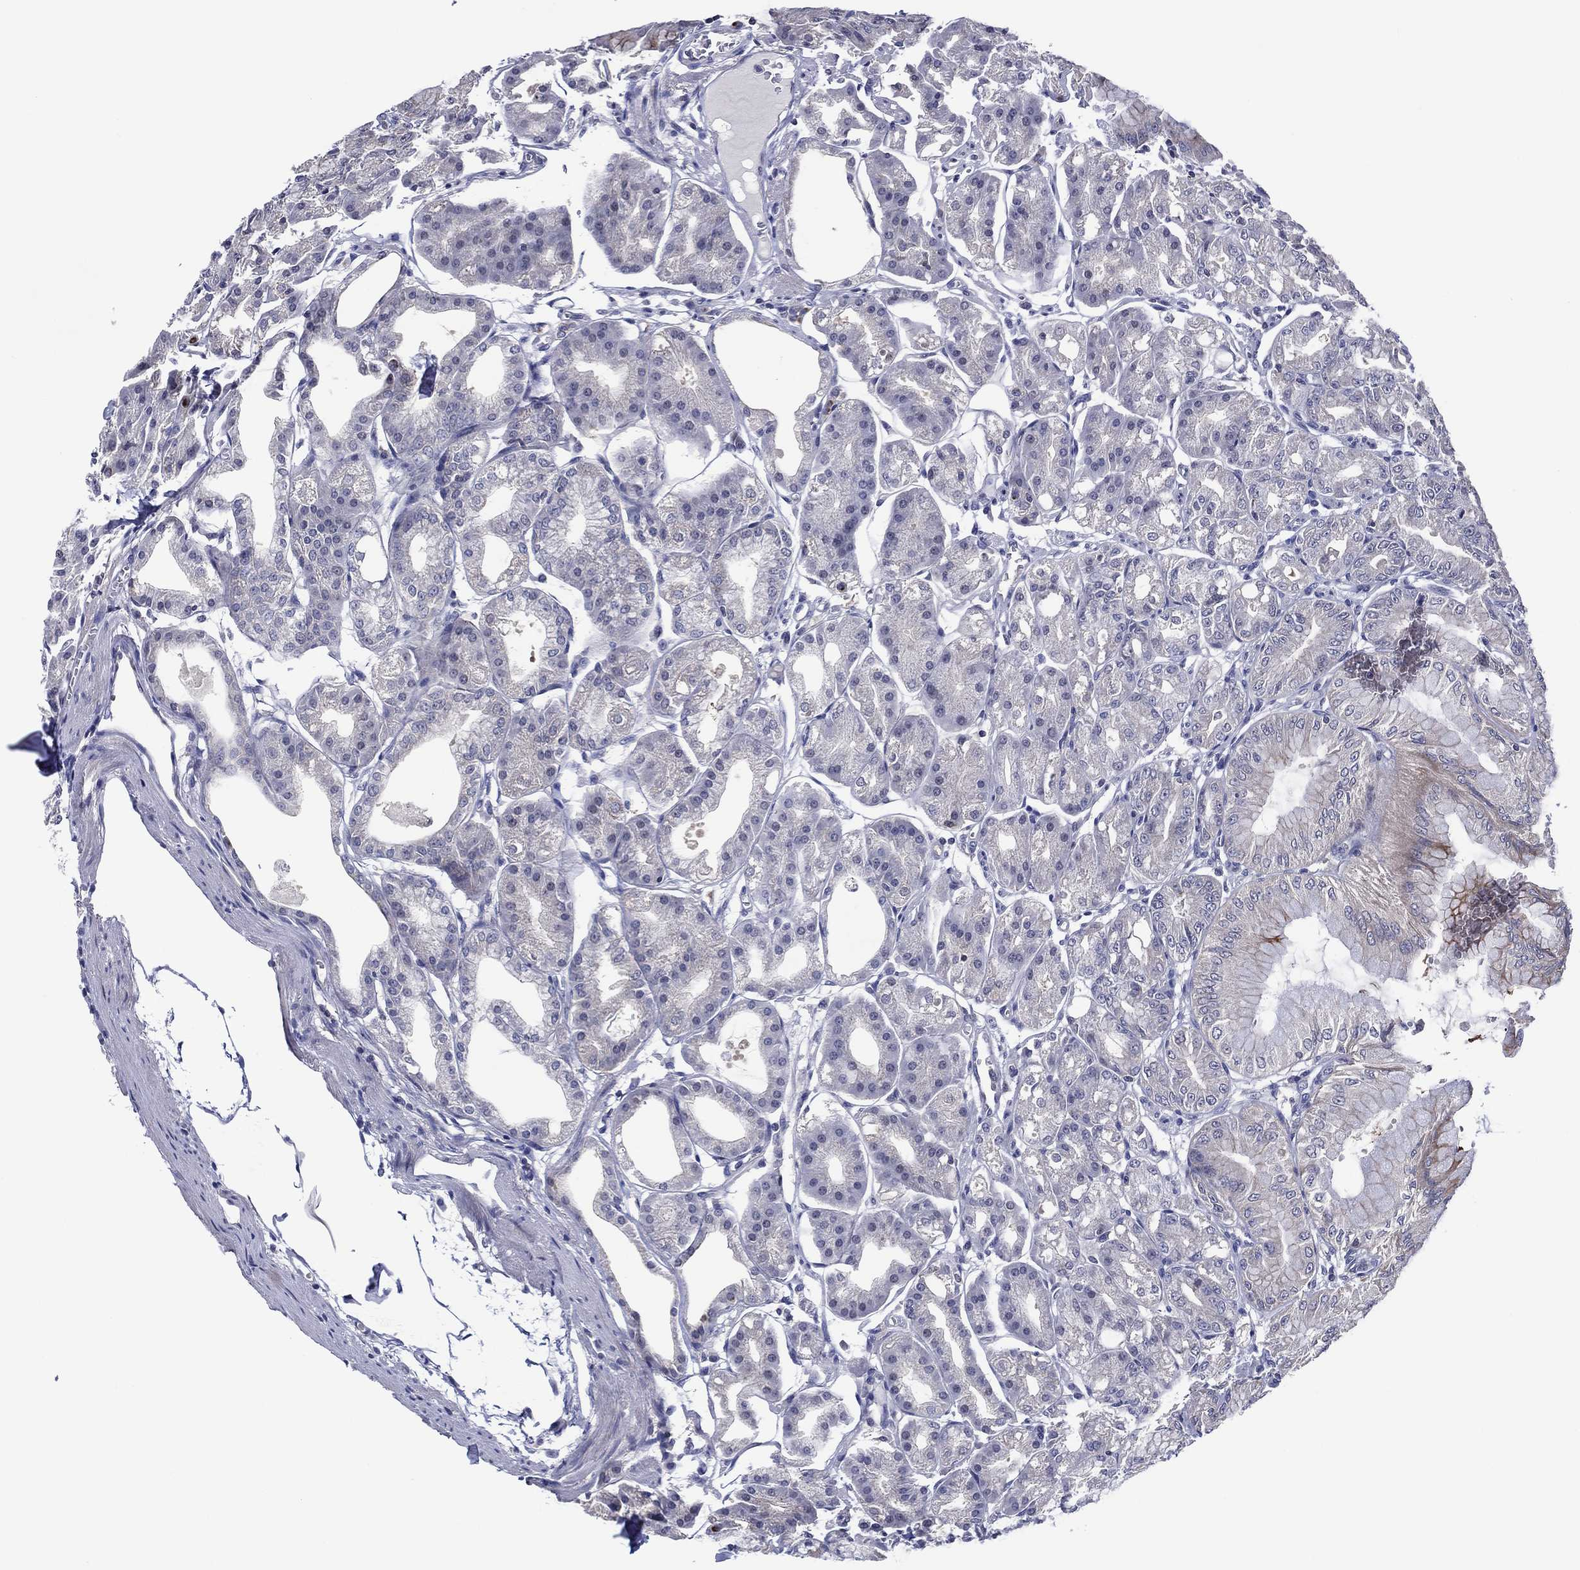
{"staining": {"intensity": "moderate", "quantity": "<25%", "location": "cytoplasmic/membranous"}, "tissue": "stomach", "cell_type": "Glandular cells", "image_type": "normal", "snomed": [{"axis": "morphology", "description": "Normal tissue, NOS"}, {"axis": "topography", "description": "Stomach"}], "caption": "Immunohistochemical staining of benign human stomach reveals <25% levels of moderate cytoplasmic/membranous protein positivity in approximately <25% of glandular cells. (DAB (3,3'-diaminobenzidine) IHC with brightfield microscopy, high magnification).", "gene": "TRIM31", "patient": {"sex": "male", "age": 71}}